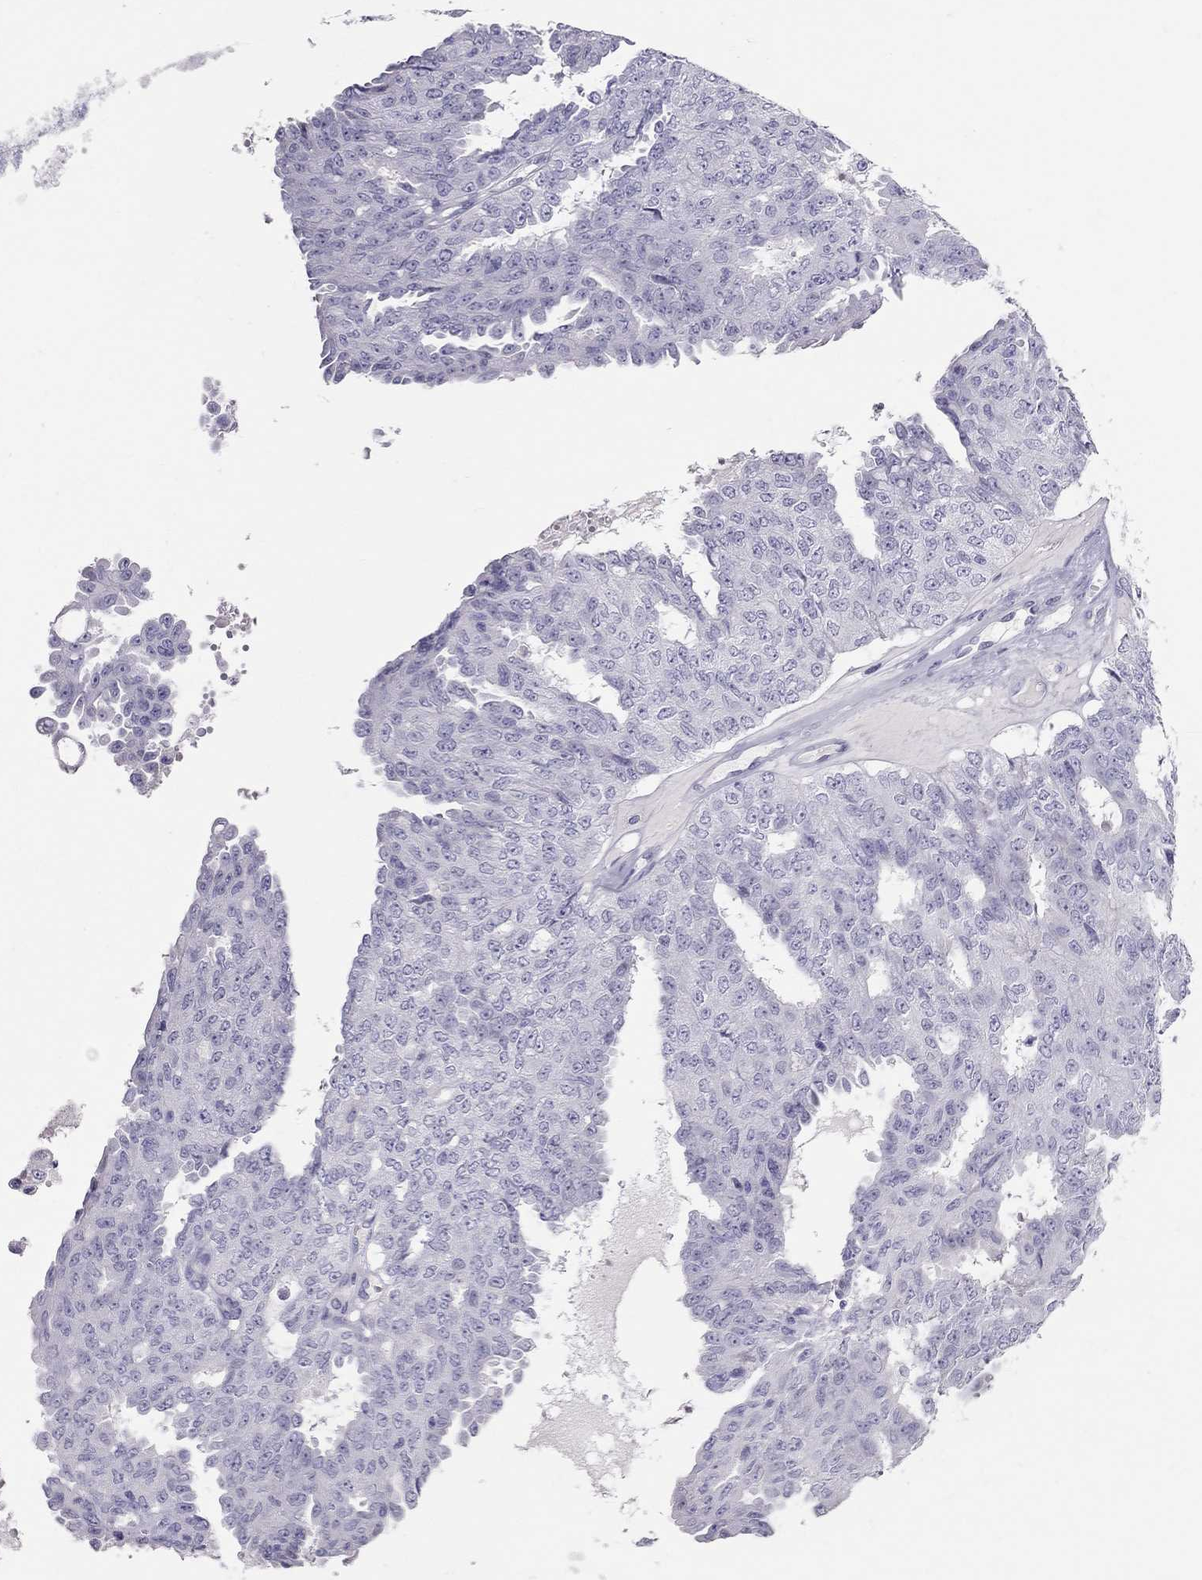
{"staining": {"intensity": "negative", "quantity": "none", "location": "none"}, "tissue": "ovarian cancer", "cell_type": "Tumor cells", "image_type": "cancer", "snomed": [{"axis": "morphology", "description": "Cystadenocarcinoma, serous, NOS"}, {"axis": "topography", "description": "Ovary"}], "caption": "Tumor cells are negative for brown protein staining in ovarian cancer (serous cystadenocarcinoma). The staining is performed using DAB brown chromogen with nuclei counter-stained in using hematoxylin.", "gene": "IL17REL", "patient": {"sex": "female", "age": 71}}